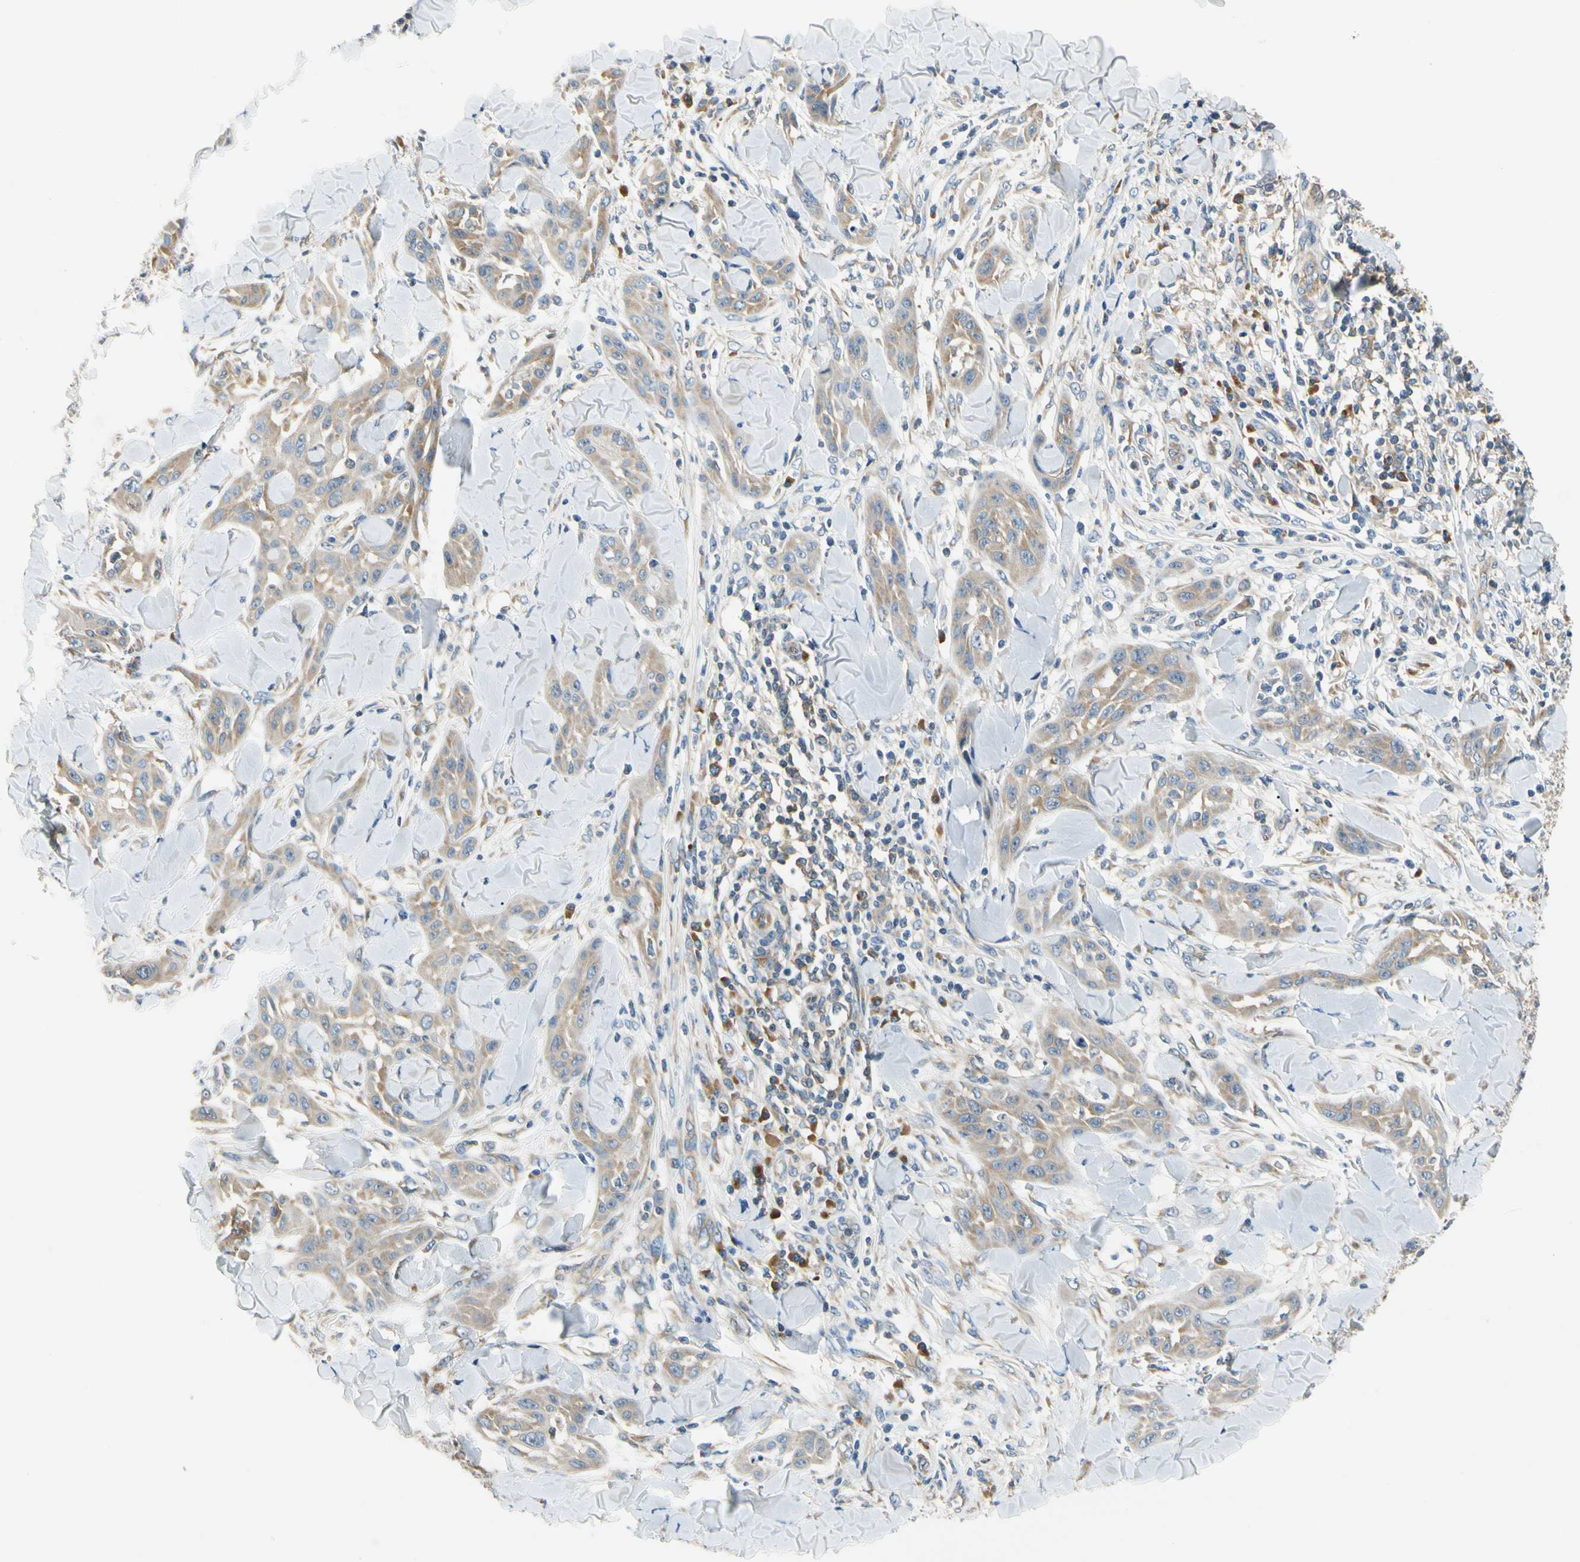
{"staining": {"intensity": "weak", "quantity": ">75%", "location": "cytoplasmic/membranous"}, "tissue": "skin cancer", "cell_type": "Tumor cells", "image_type": "cancer", "snomed": [{"axis": "morphology", "description": "Squamous cell carcinoma, NOS"}, {"axis": "topography", "description": "Skin"}], "caption": "Immunohistochemical staining of skin cancer displays weak cytoplasmic/membranous protein staining in about >75% of tumor cells.", "gene": "LRRC47", "patient": {"sex": "male", "age": 24}}